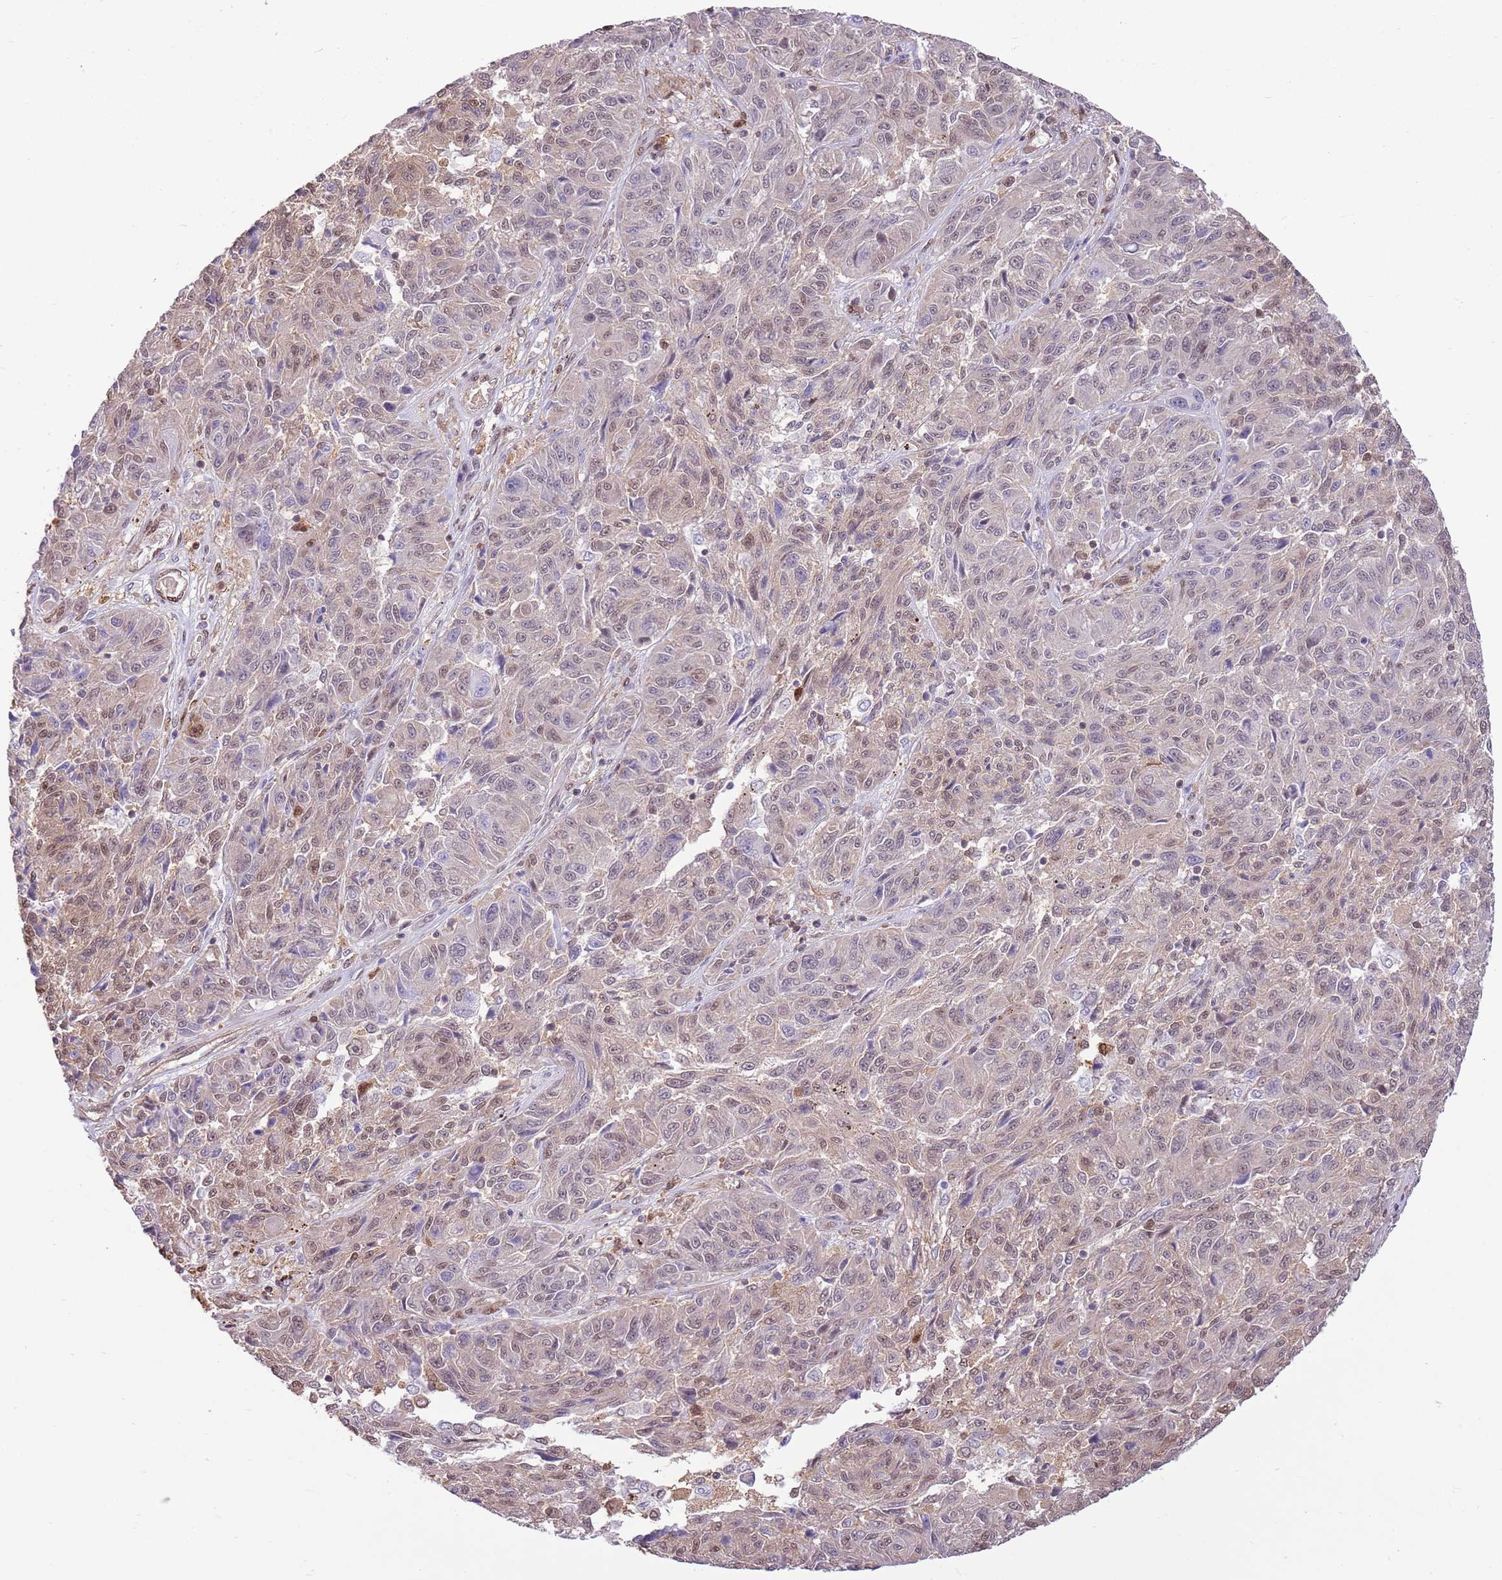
{"staining": {"intensity": "weak", "quantity": "25%-75%", "location": "nuclear"}, "tissue": "melanoma", "cell_type": "Tumor cells", "image_type": "cancer", "snomed": [{"axis": "morphology", "description": "Malignant melanoma, NOS"}, {"axis": "topography", "description": "Skin"}], "caption": "Protein analysis of malignant melanoma tissue displays weak nuclear expression in approximately 25%-75% of tumor cells.", "gene": "NSFL1C", "patient": {"sex": "male", "age": 53}}